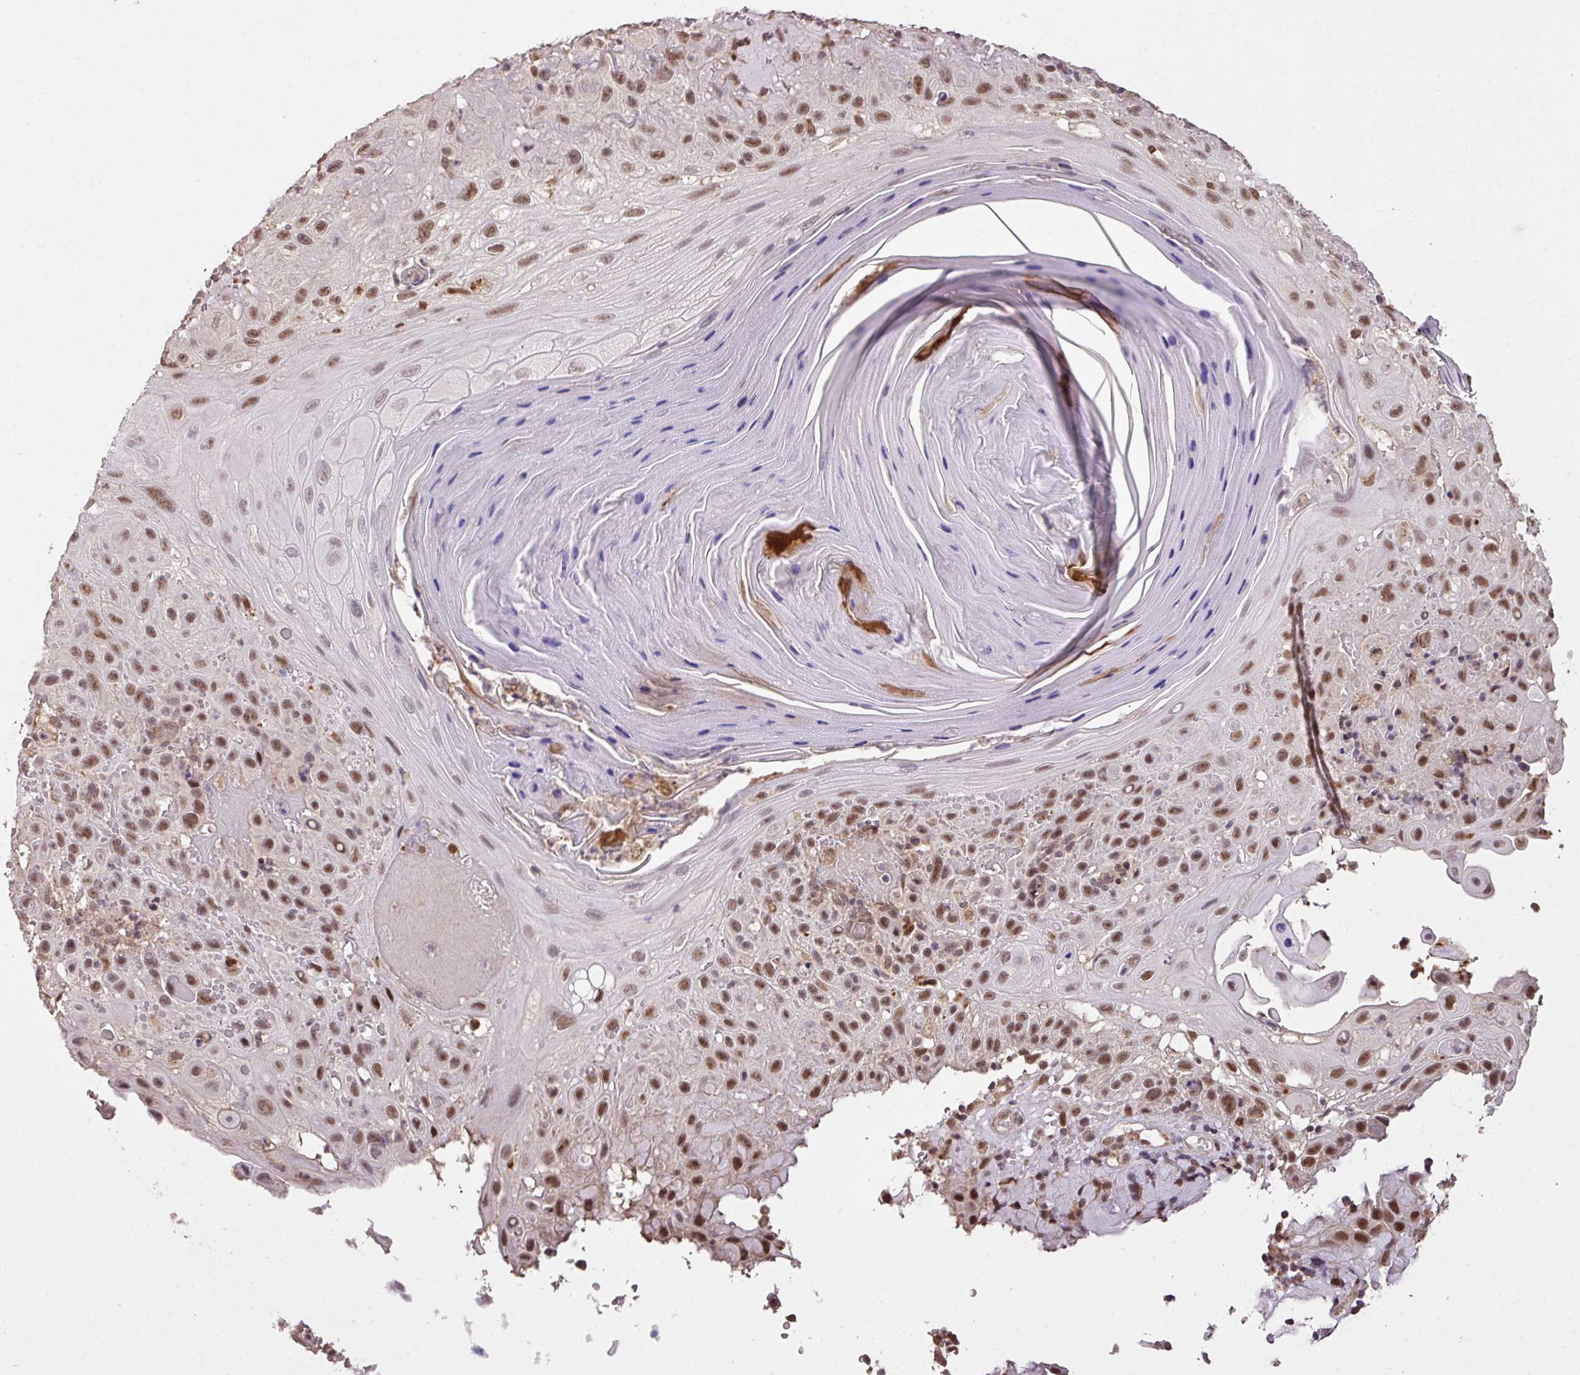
{"staining": {"intensity": "moderate", "quantity": ">75%", "location": "nuclear"}, "tissue": "skin cancer", "cell_type": "Tumor cells", "image_type": "cancer", "snomed": [{"axis": "morphology", "description": "Normal tissue, NOS"}, {"axis": "morphology", "description": "Squamous cell carcinoma, NOS"}, {"axis": "topography", "description": "Skin"}], "caption": "Tumor cells demonstrate moderate nuclear expression in about >75% of cells in squamous cell carcinoma (skin). (Stains: DAB (3,3'-diaminobenzidine) in brown, nuclei in blue, Microscopy: brightfield microscopy at high magnification).", "gene": "SMCO4", "patient": {"sex": "female", "age": 96}}